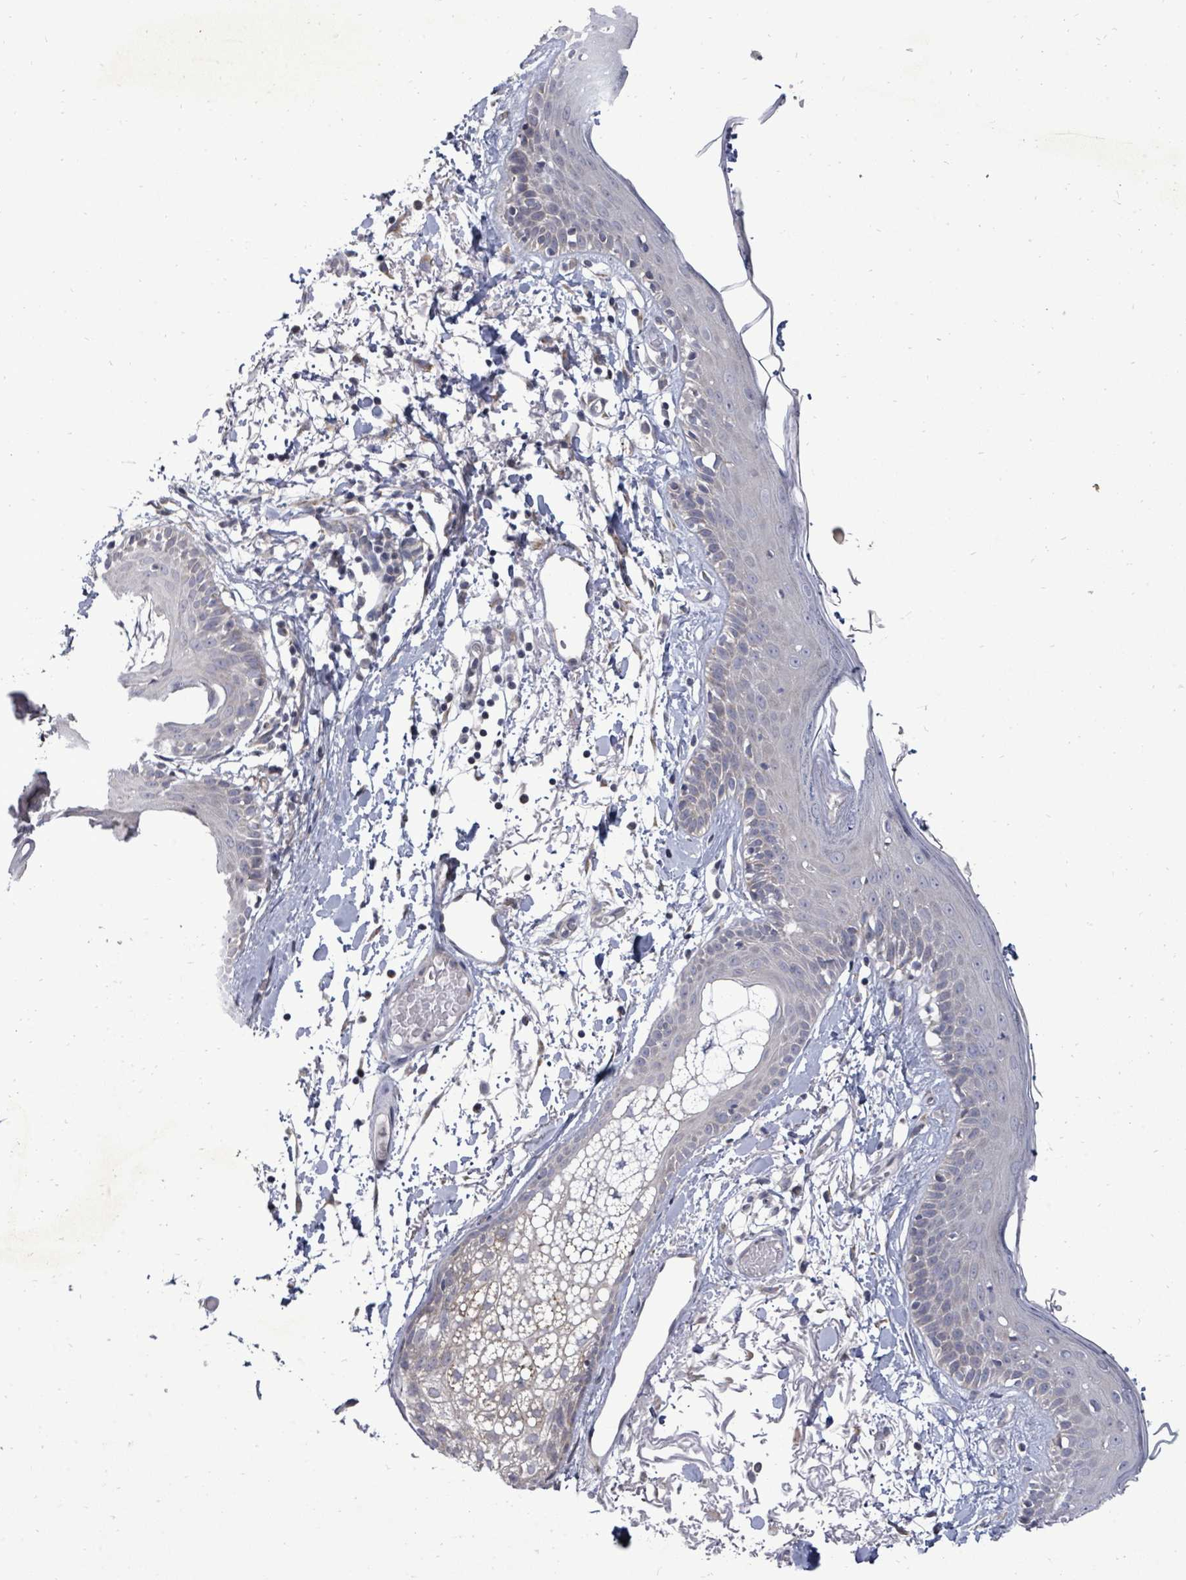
{"staining": {"intensity": "negative", "quantity": "none", "location": "none"}, "tissue": "skin", "cell_type": "Fibroblasts", "image_type": "normal", "snomed": [{"axis": "morphology", "description": "Normal tissue, NOS"}, {"axis": "topography", "description": "Skin"}], "caption": "Human skin stained for a protein using immunohistochemistry (IHC) exhibits no staining in fibroblasts.", "gene": "POMGNT2", "patient": {"sex": "male", "age": 79}}